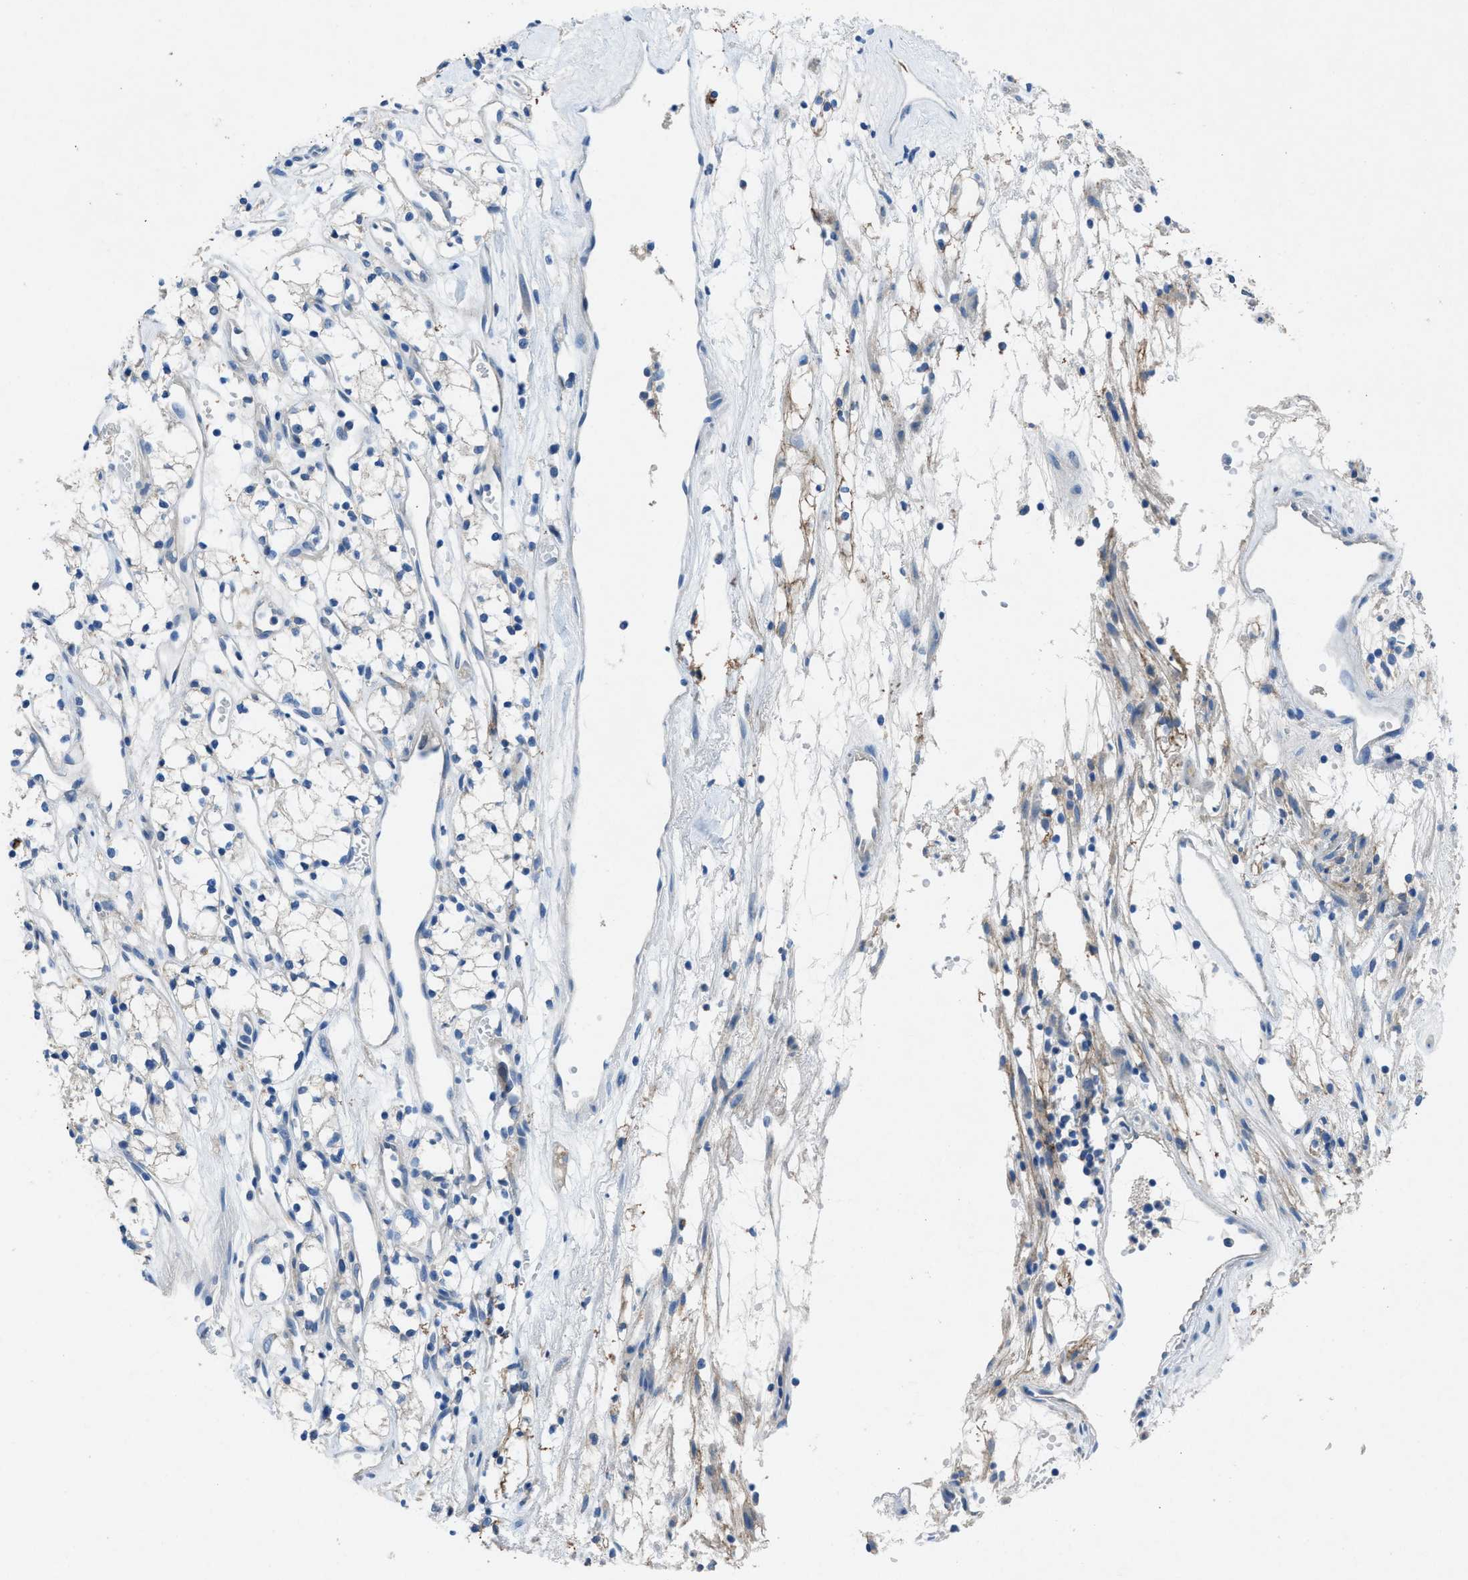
{"staining": {"intensity": "weak", "quantity": "25%-75%", "location": "cytoplasmic/membranous"}, "tissue": "renal cancer", "cell_type": "Tumor cells", "image_type": "cancer", "snomed": [{"axis": "morphology", "description": "Adenocarcinoma, NOS"}, {"axis": "topography", "description": "Kidney"}], "caption": "Immunohistochemical staining of human renal adenocarcinoma shows low levels of weak cytoplasmic/membranous staining in approximately 25%-75% of tumor cells.", "gene": "PTGFRN", "patient": {"sex": "male", "age": 59}}